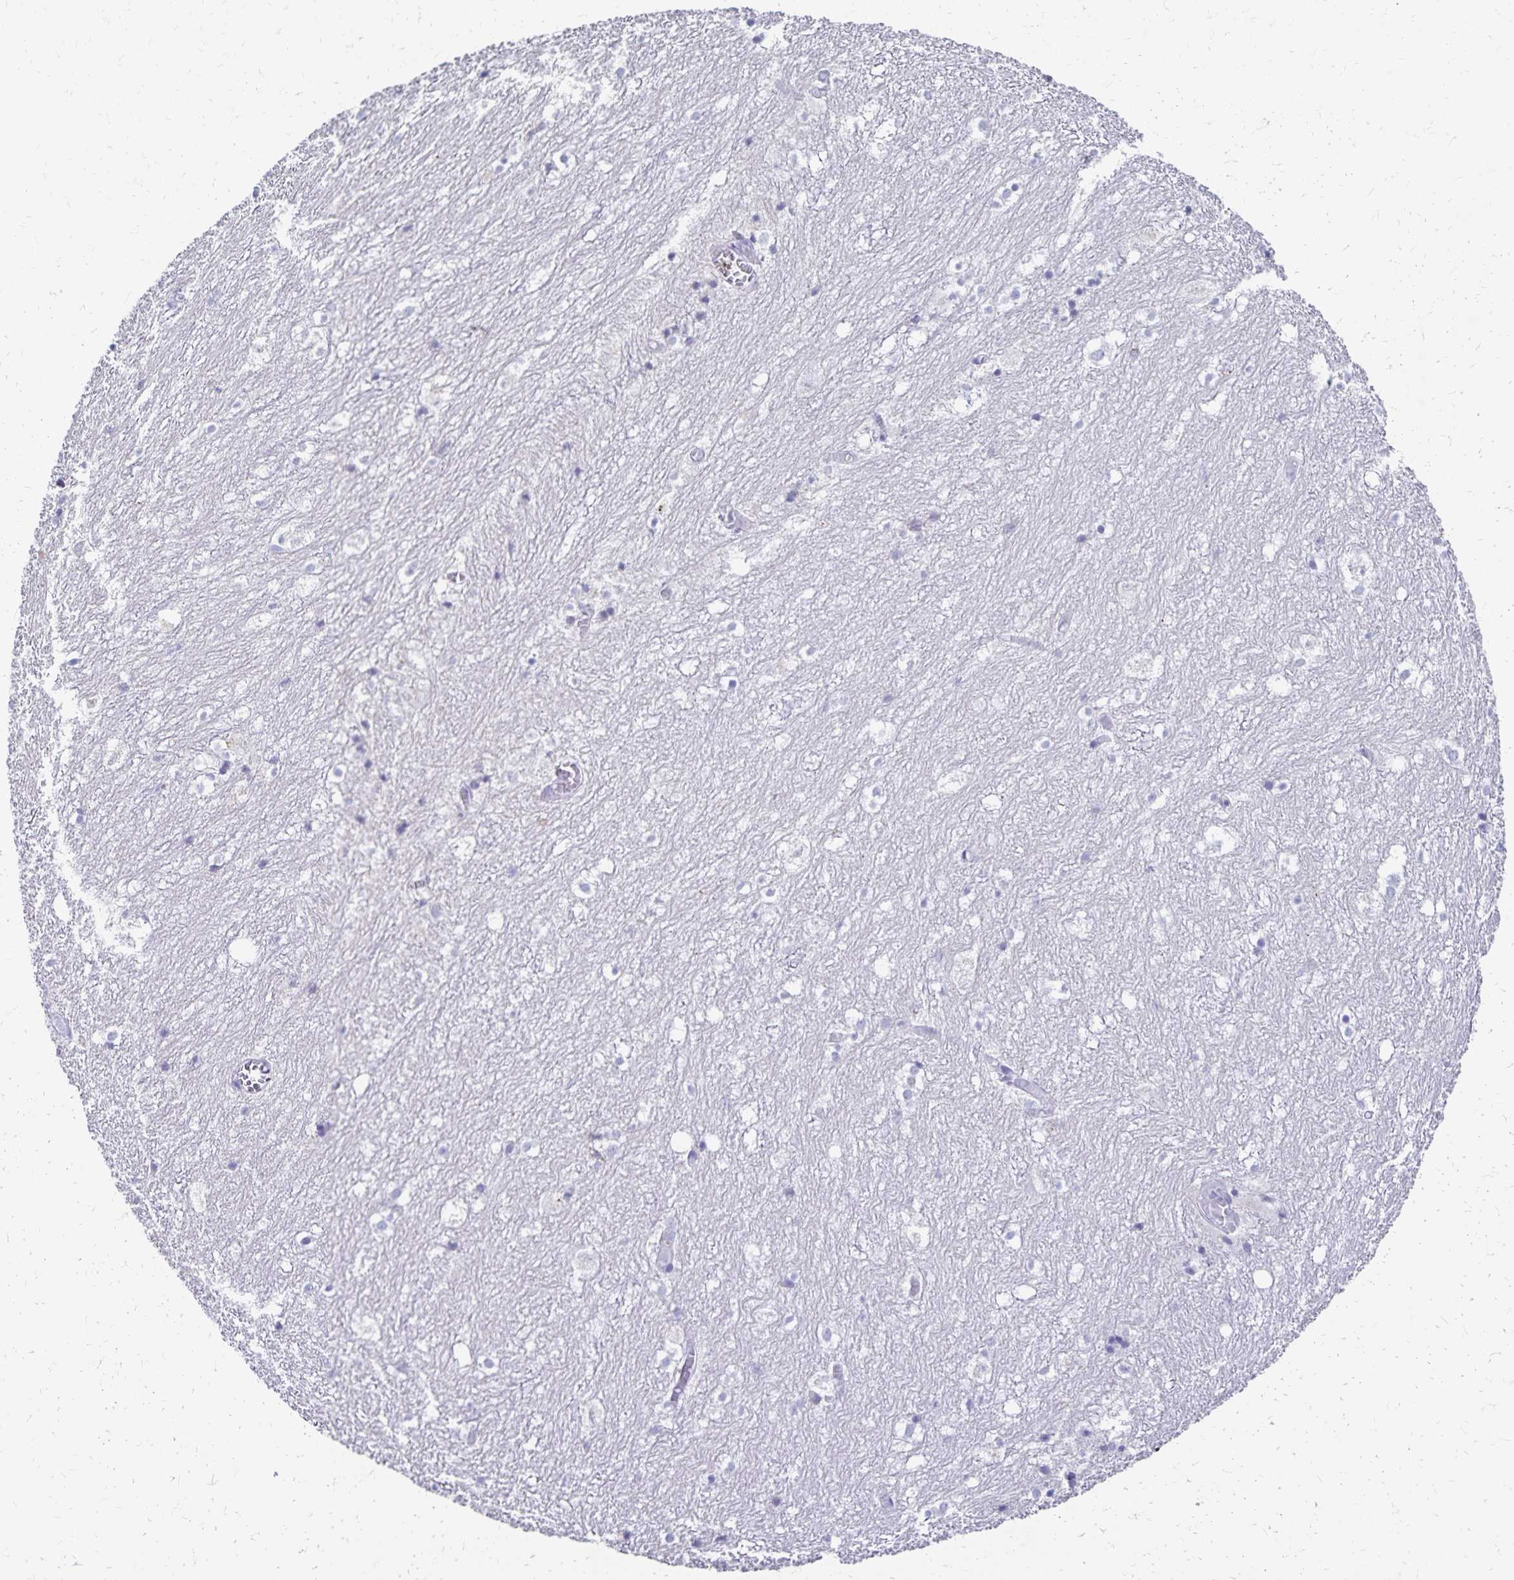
{"staining": {"intensity": "negative", "quantity": "none", "location": "none"}, "tissue": "hippocampus", "cell_type": "Glial cells", "image_type": "normal", "snomed": [{"axis": "morphology", "description": "Normal tissue, NOS"}, {"axis": "topography", "description": "Hippocampus"}], "caption": "Glial cells show no significant expression in normal hippocampus.", "gene": "PAX5", "patient": {"sex": "female", "age": 52}}